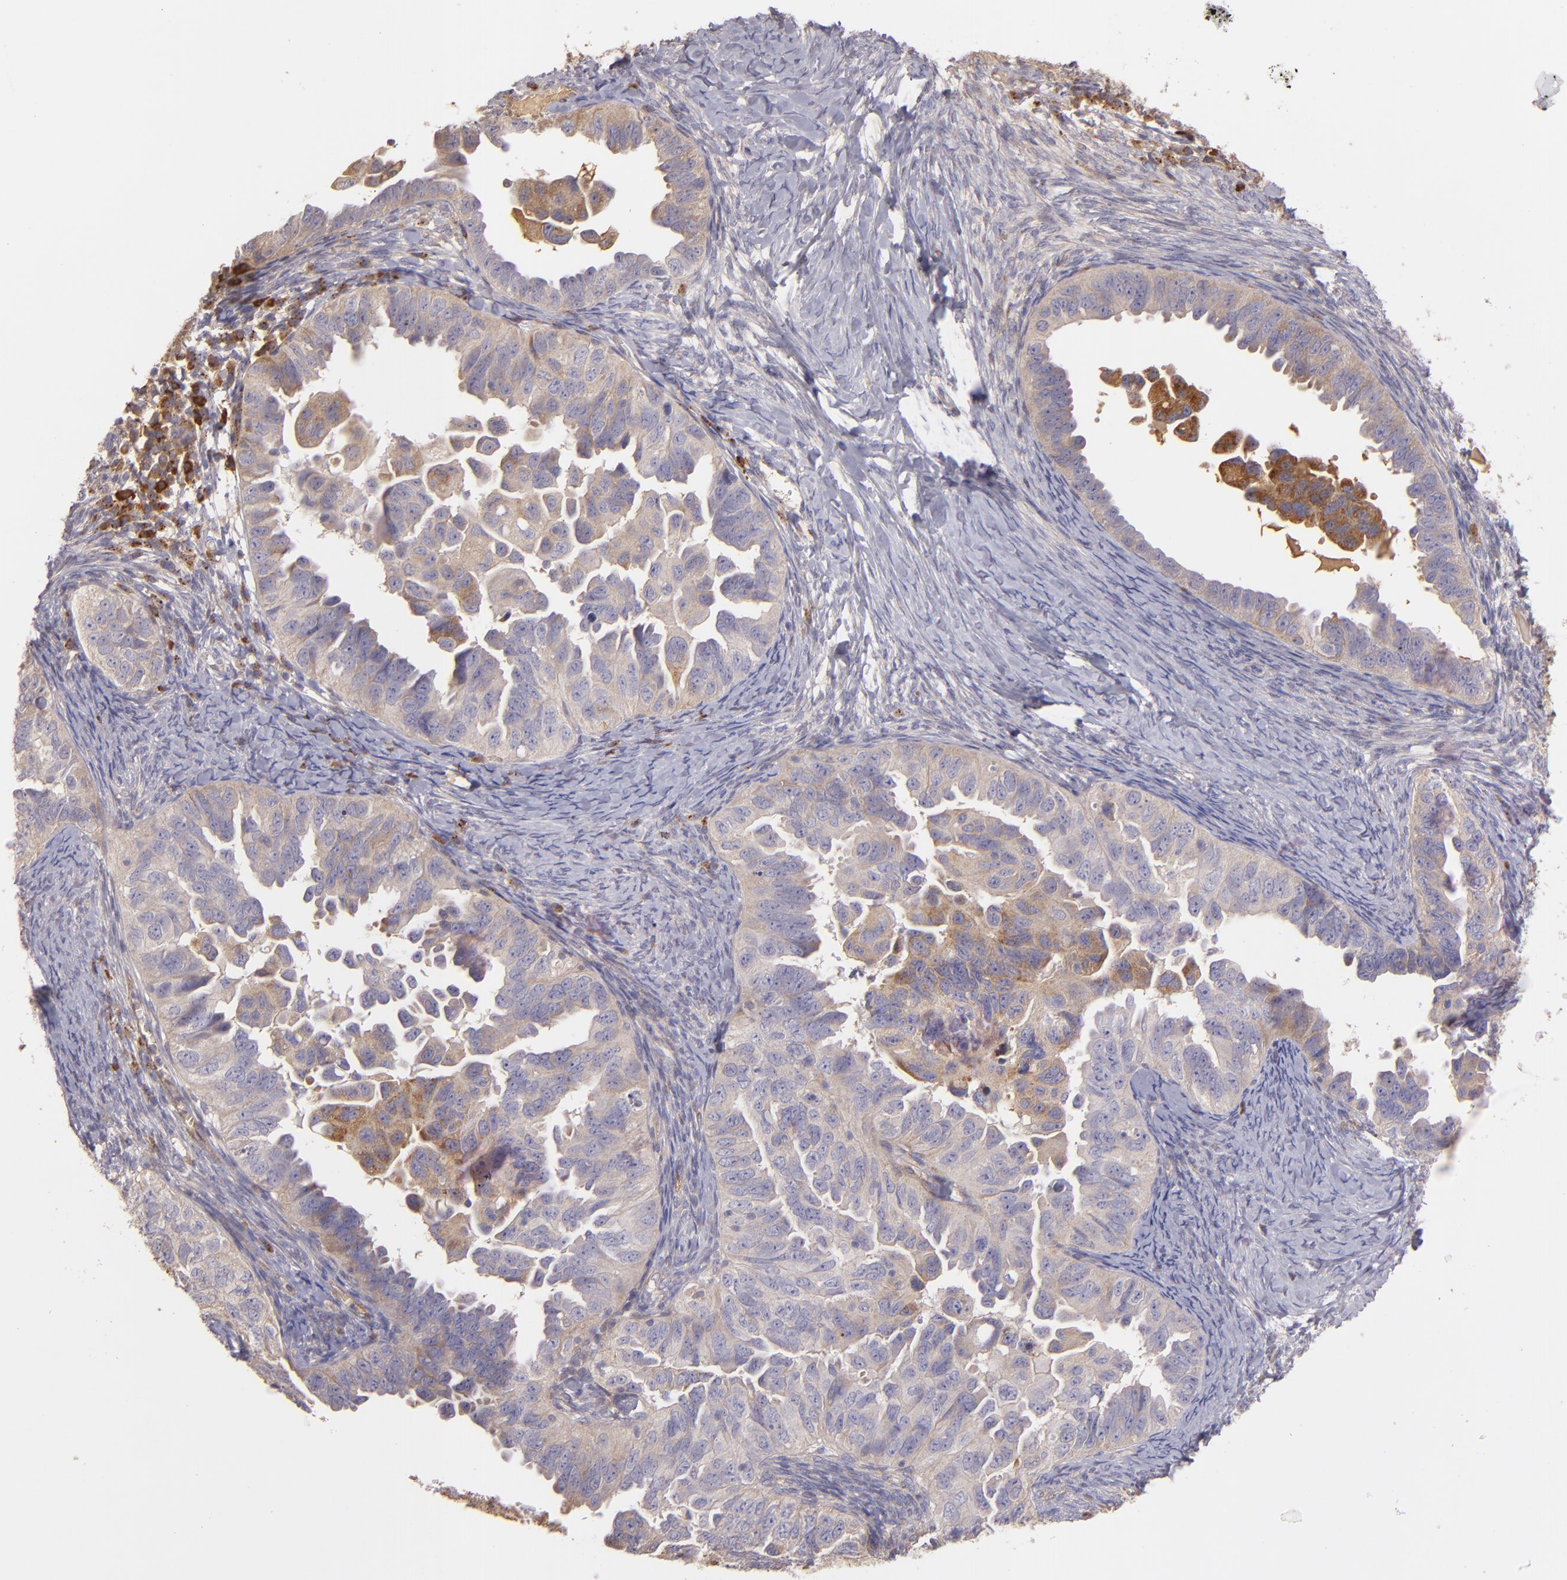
{"staining": {"intensity": "moderate", "quantity": ">75%", "location": "cytoplasmic/membranous"}, "tissue": "ovarian cancer", "cell_type": "Tumor cells", "image_type": "cancer", "snomed": [{"axis": "morphology", "description": "Cystadenocarcinoma, serous, NOS"}, {"axis": "topography", "description": "Ovary"}], "caption": "Ovarian cancer (serous cystadenocarcinoma) was stained to show a protein in brown. There is medium levels of moderate cytoplasmic/membranous staining in about >75% of tumor cells.", "gene": "ECE1", "patient": {"sex": "female", "age": 82}}